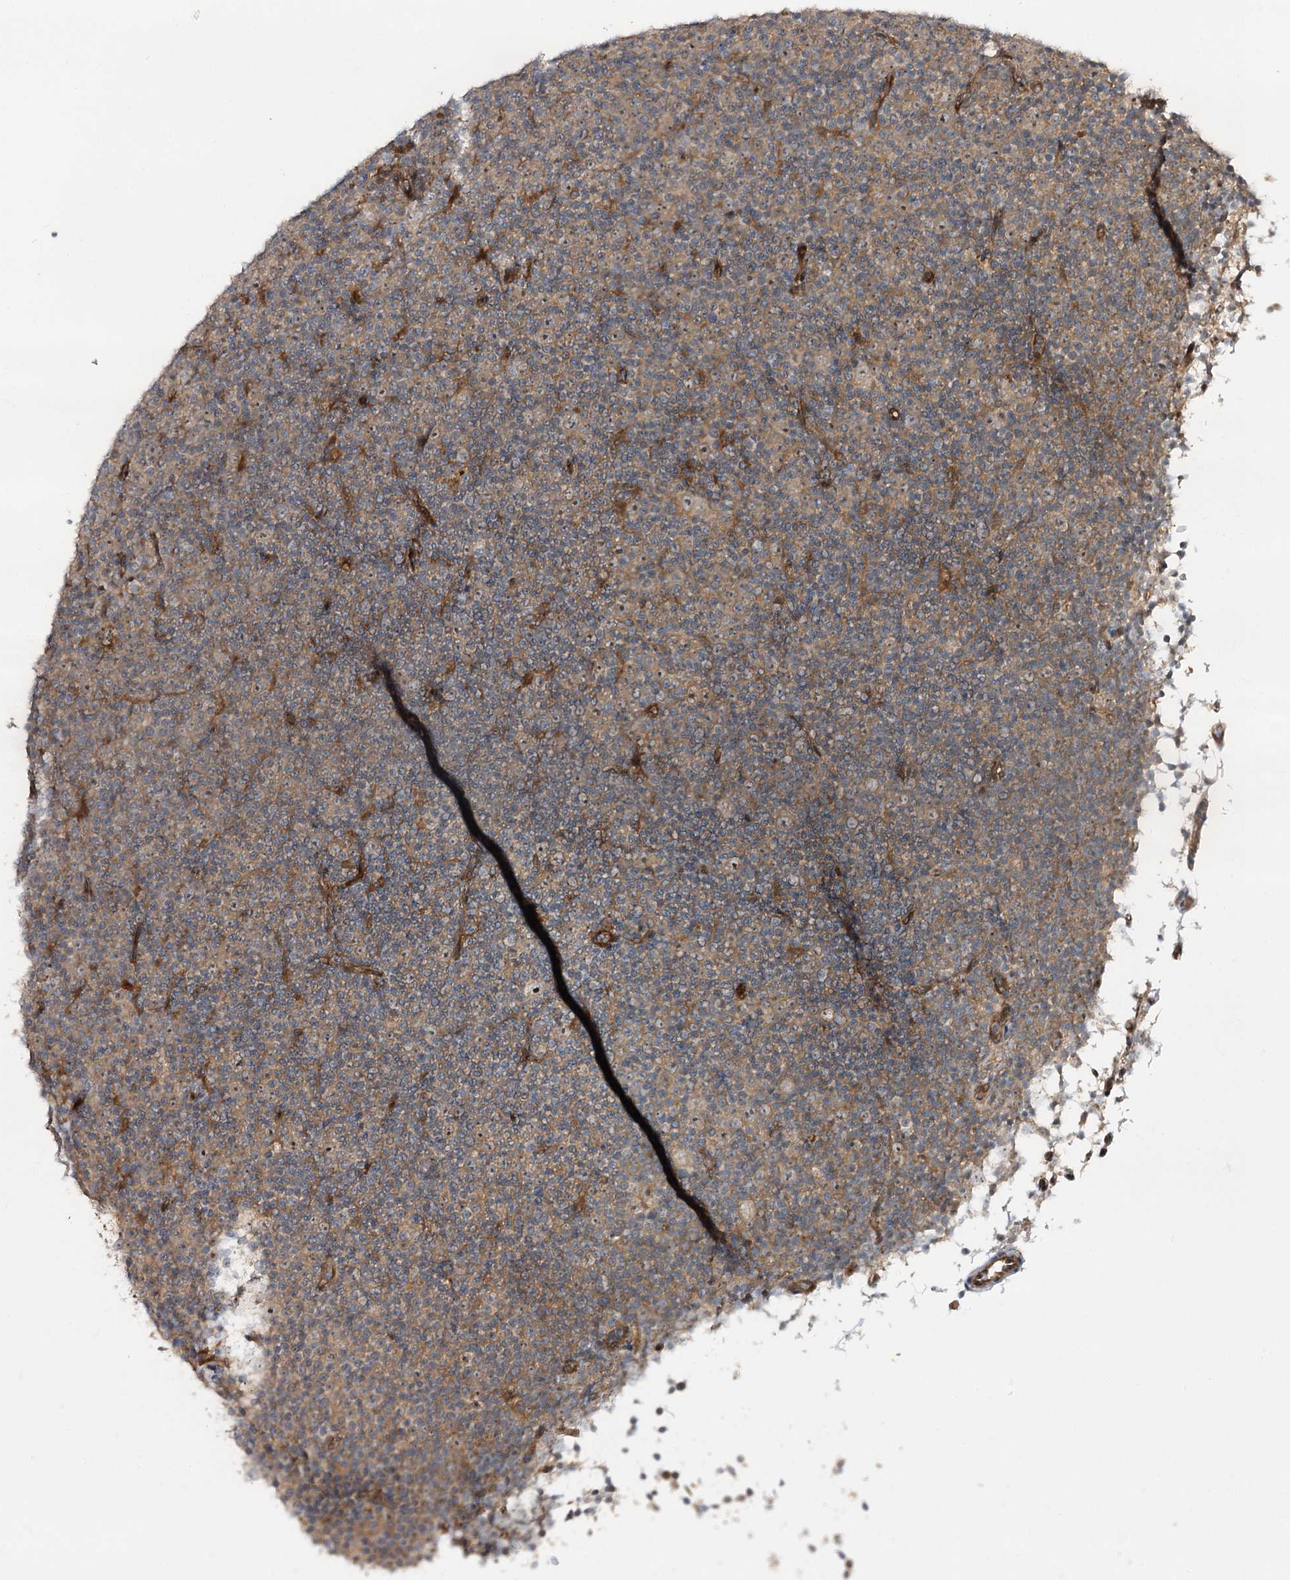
{"staining": {"intensity": "moderate", "quantity": ">75%", "location": "cytoplasmic/membranous,nuclear"}, "tissue": "lymphoma", "cell_type": "Tumor cells", "image_type": "cancer", "snomed": [{"axis": "morphology", "description": "Malignant lymphoma, non-Hodgkin's type, Low grade"}, {"axis": "topography", "description": "Lymph node"}], "caption": "The image exhibits immunohistochemical staining of low-grade malignant lymphoma, non-Hodgkin's type. There is moderate cytoplasmic/membranous and nuclear expression is appreciated in about >75% of tumor cells.", "gene": "C11orf80", "patient": {"sex": "female", "age": 67}}